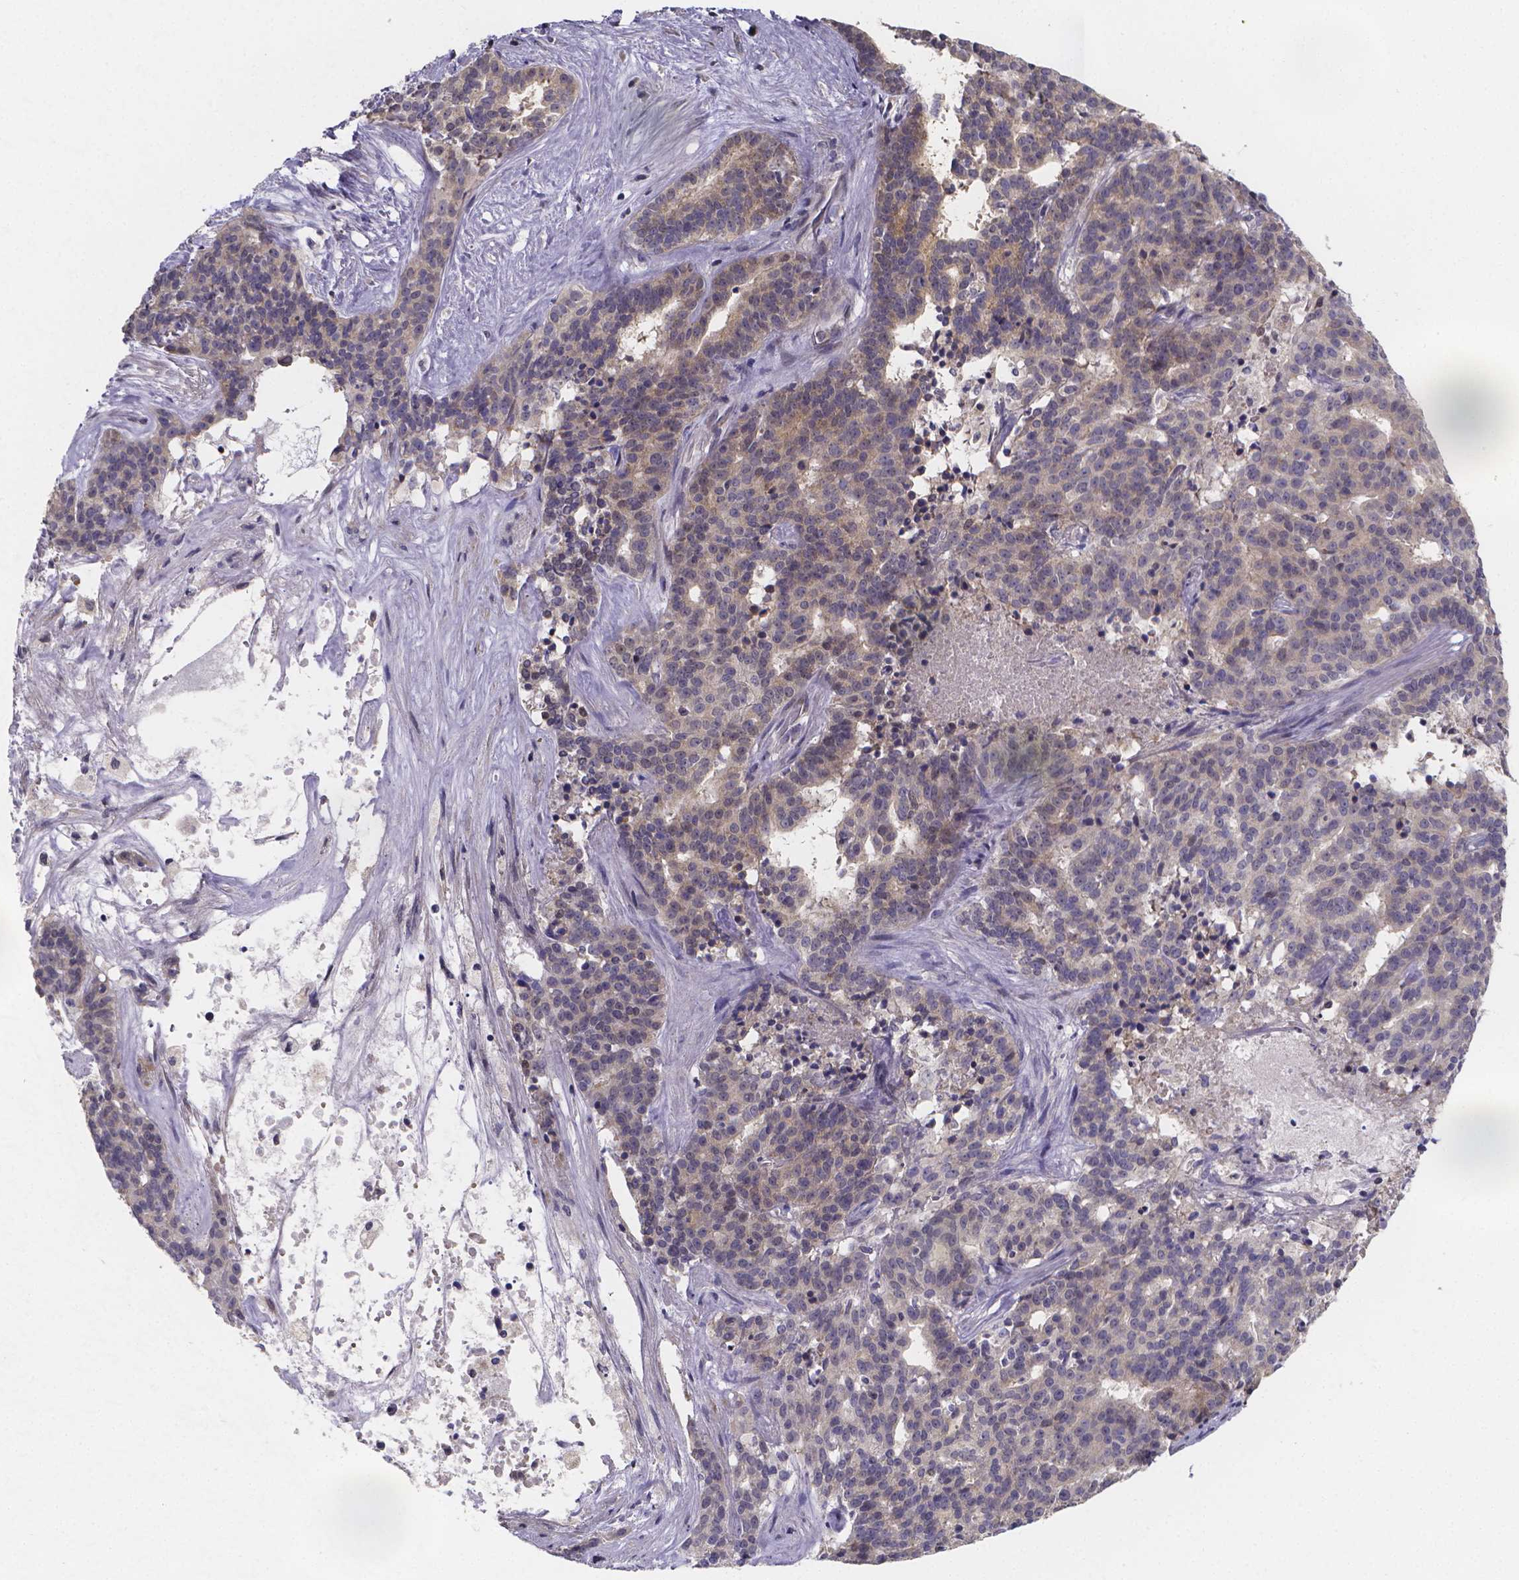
{"staining": {"intensity": "weak", "quantity": "<25%", "location": "cytoplasmic/membranous"}, "tissue": "liver cancer", "cell_type": "Tumor cells", "image_type": "cancer", "snomed": [{"axis": "morphology", "description": "Cholangiocarcinoma"}, {"axis": "topography", "description": "Liver"}], "caption": "Immunohistochemical staining of human liver cancer (cholangiocarcinoma) reveals no significant staining in tumor cells.", "gene": "PAH", "patient": {"sex": "female", "age": 47}}